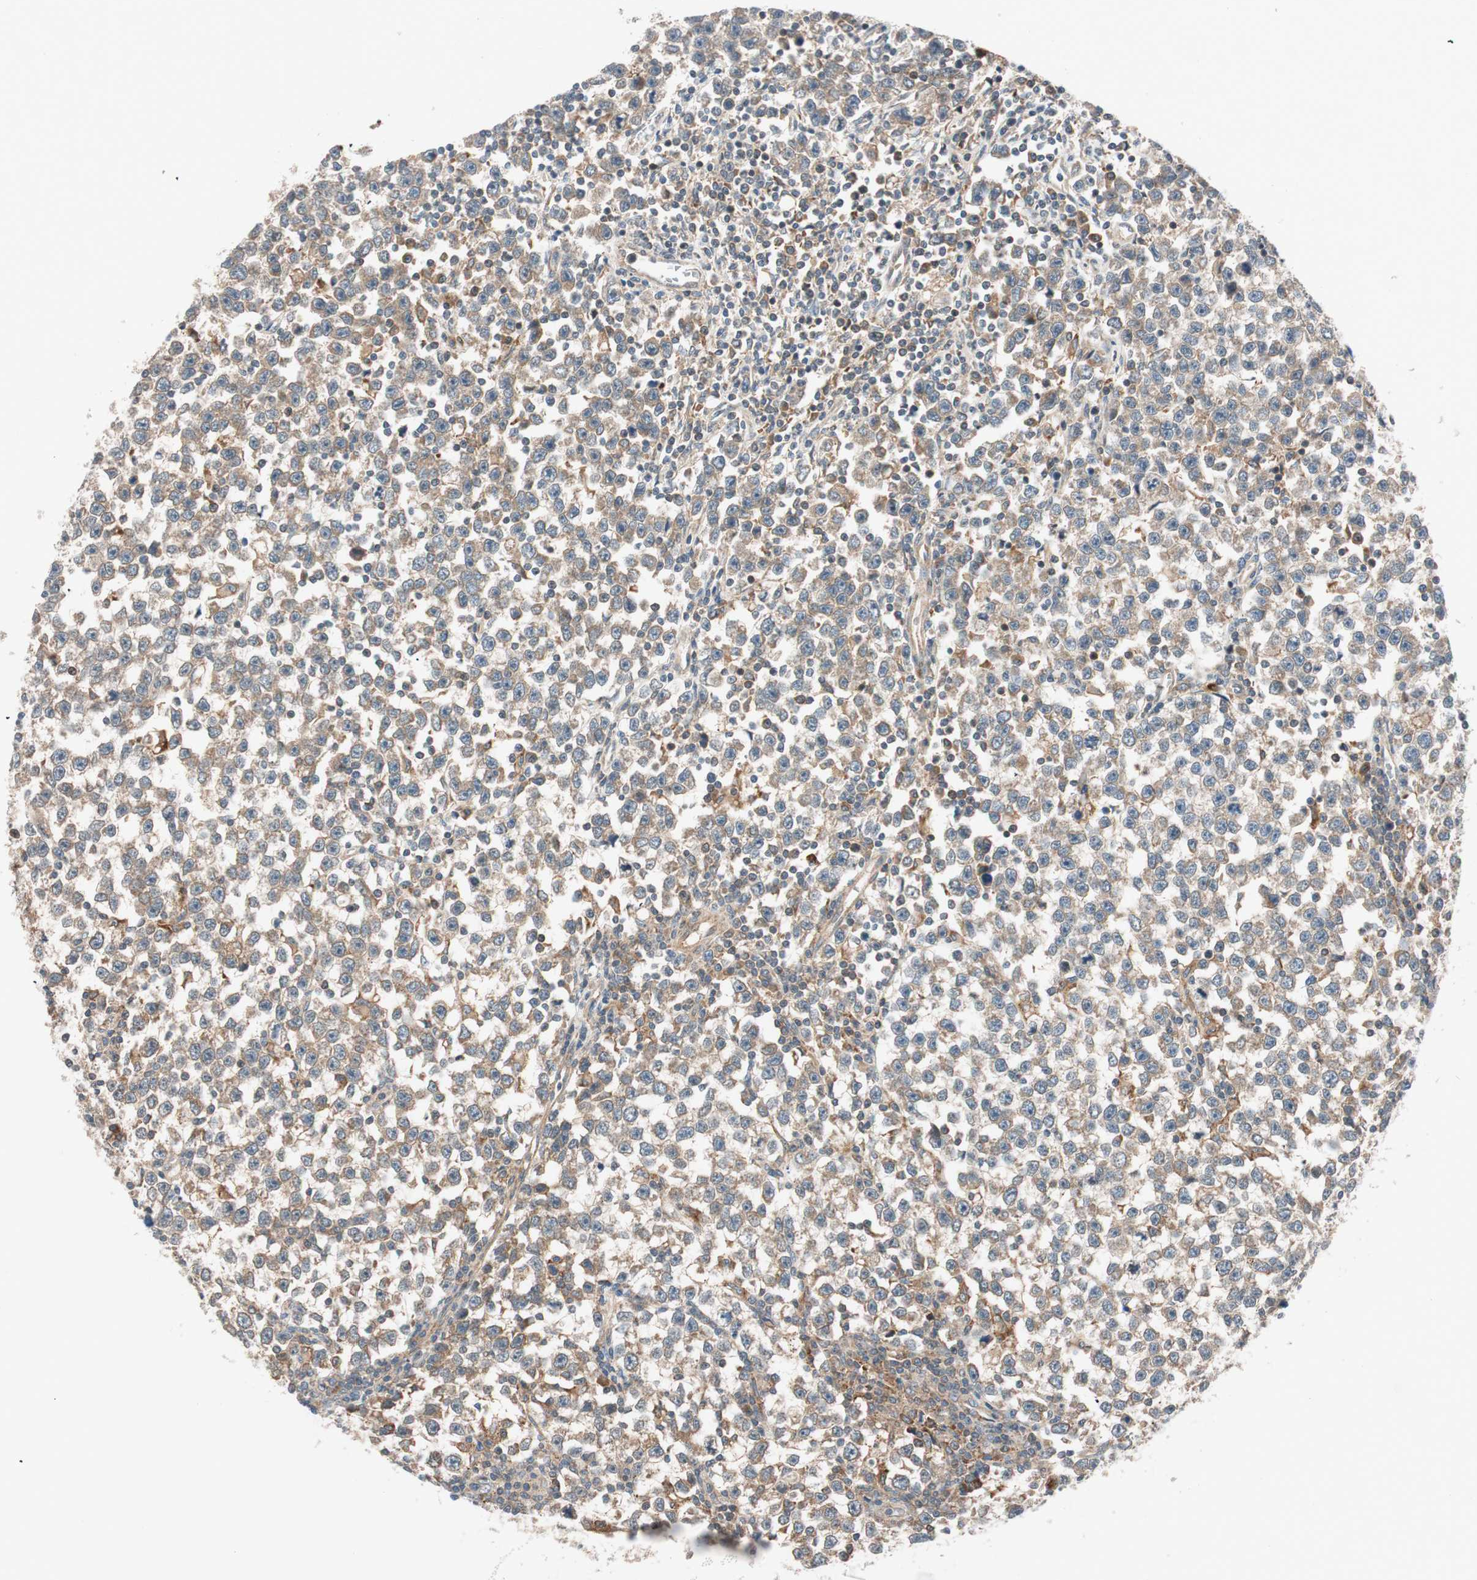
{"staining": {"intensity": "weak", "quantity": "25%-75%", "location": "cytoplasmic/membranous"}, "tissue": "testis cancer", "cell_type": "Tumor cells", "image_type": "cancer", "snomed": [{"axis": "morphology", "description": "Seminoma, NOS"}, {"axis": "topography", "description": "Testis"}], "caption": "Weak cytoplasmic/membranous protein positivity is present in approximately 25%-75% of tumor cells in seminoma (testis).", "gene": "ABI1", "patient": {"sex": "male", "age": 43}}